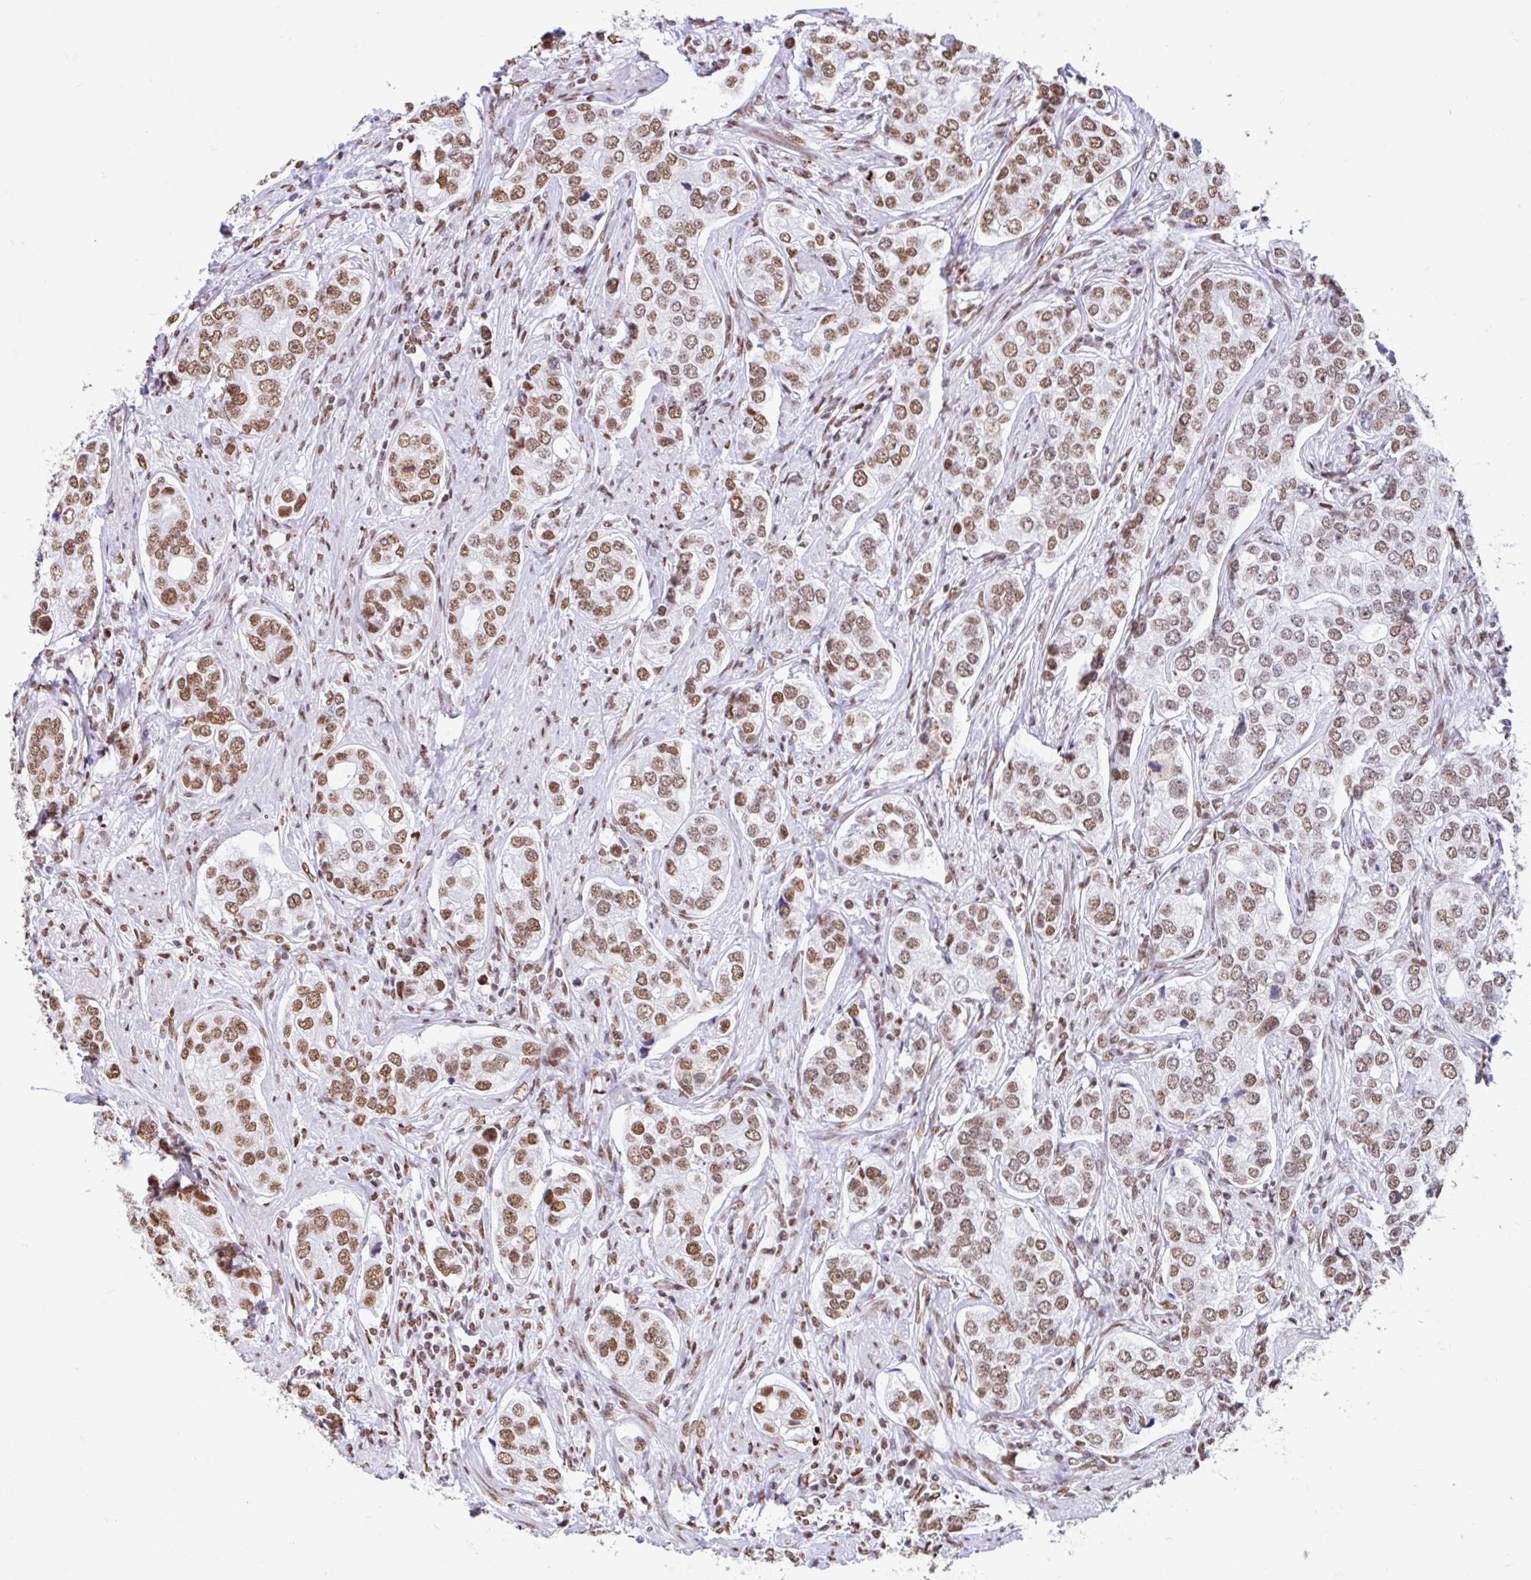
{"staining": {"intensity": "moderate", "quantity": ">75%", "location": "nuclear"}, "tissue": "prostate cancer", "cell_type": "Tumor cells", "image_type": "cancer", "snomed": [{"axis": "morphology", "description": "Adenocarcinoma, High grade"}, {"axis": "topography", "description": "Prostate"}], "caption": "A micrograph showing moderate nuclear positivity in approximately >75% of tumor cells in prostate cancer, as visualized by brown immunohistochemical staining.", "gene": "KHDRBS1", "patient": {"sex": "male", "age": 60}}